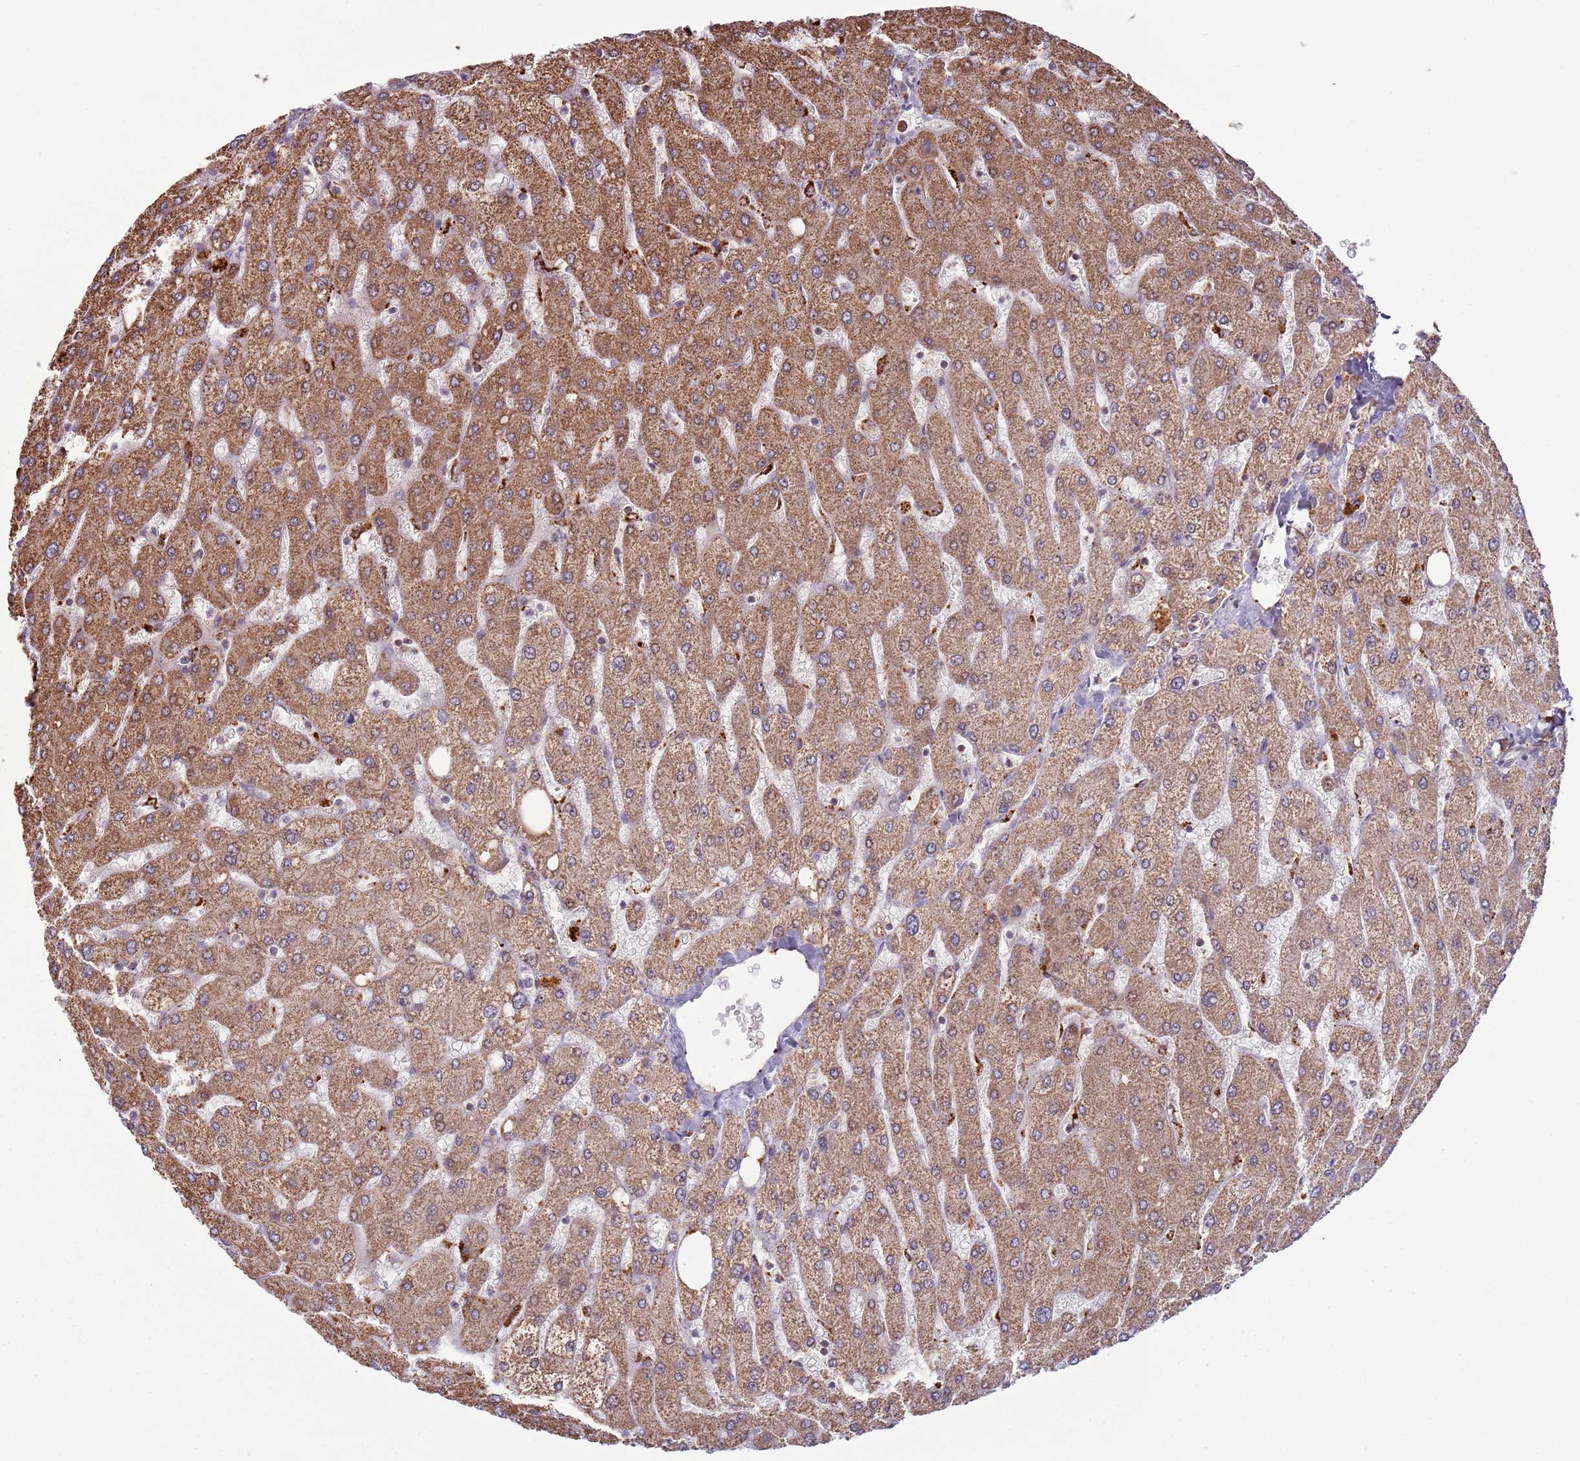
{"staining": {"intensity": "weak", "quantity": ">75%", "location": "cytoplasmic/membranous"}, "tissue": "liver", "cell_type": "Cholangiocytes", "image_type": "normal", "snomed": [{"axis": "morphology", "description": "Normal tissue, NOS"}, {"axis": "topography", "description": "Liver"}], "caption": "Immunohistochemical staining of unremarkable human liver displays >75% levels of weak cytoplasmic/membranous protein positivity in about >75% of cholangiocytes.", "gene": "ULK3", "patient": {"sex": "male", "age": 55}}